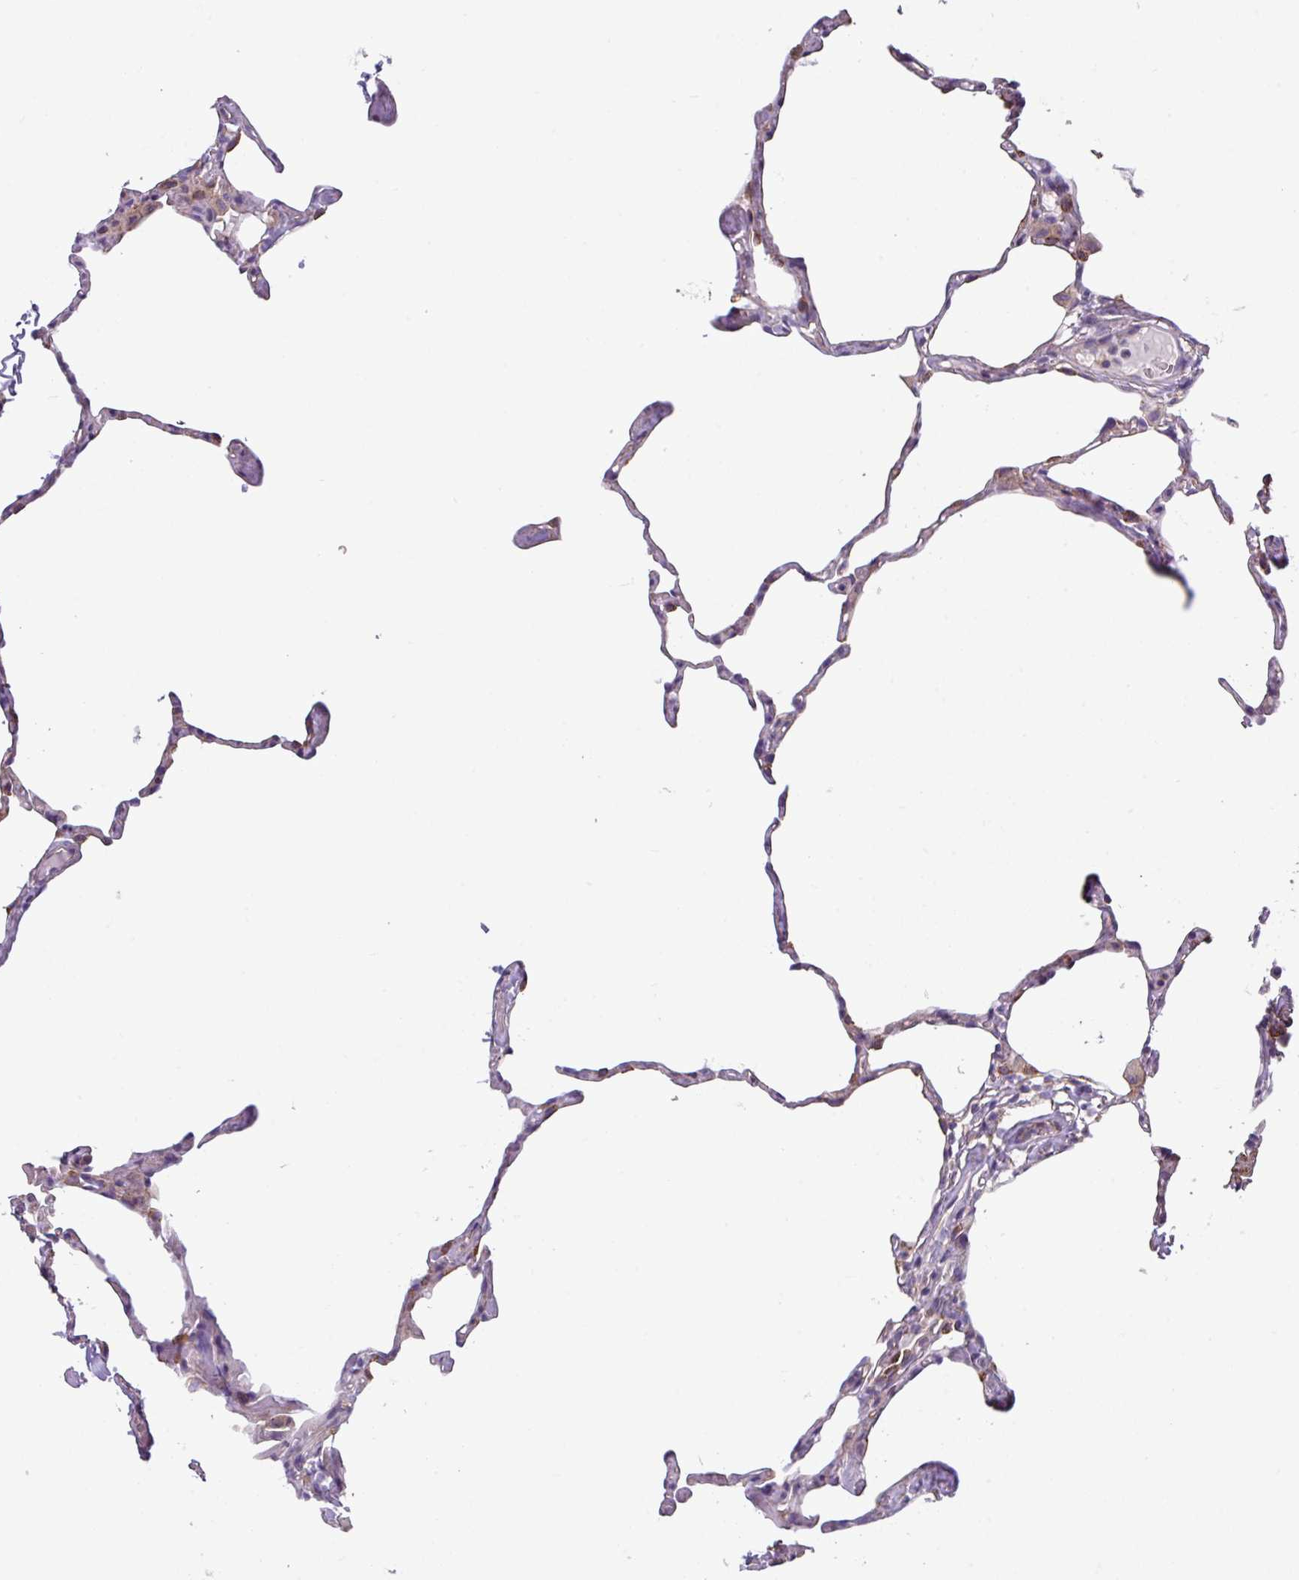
{"staining": {"intensity": "weak", "quantity": "<25%", "location": "cytoplasmic/membranous"}, "tissue": "lung", "cell_type": "Alveolar cells", "image_type": "normal", "snomed": [{"axis": "morphology", "description": "Normal tissue, NOS"}, {"axis": "topography", "description": "Lung"}], "caption": "Human lung stained for a protein using IHC exhibits no positivity in alveolar cells.", "gene": "SLC23A2", "patient": {"sex": "male", "age": 65}}